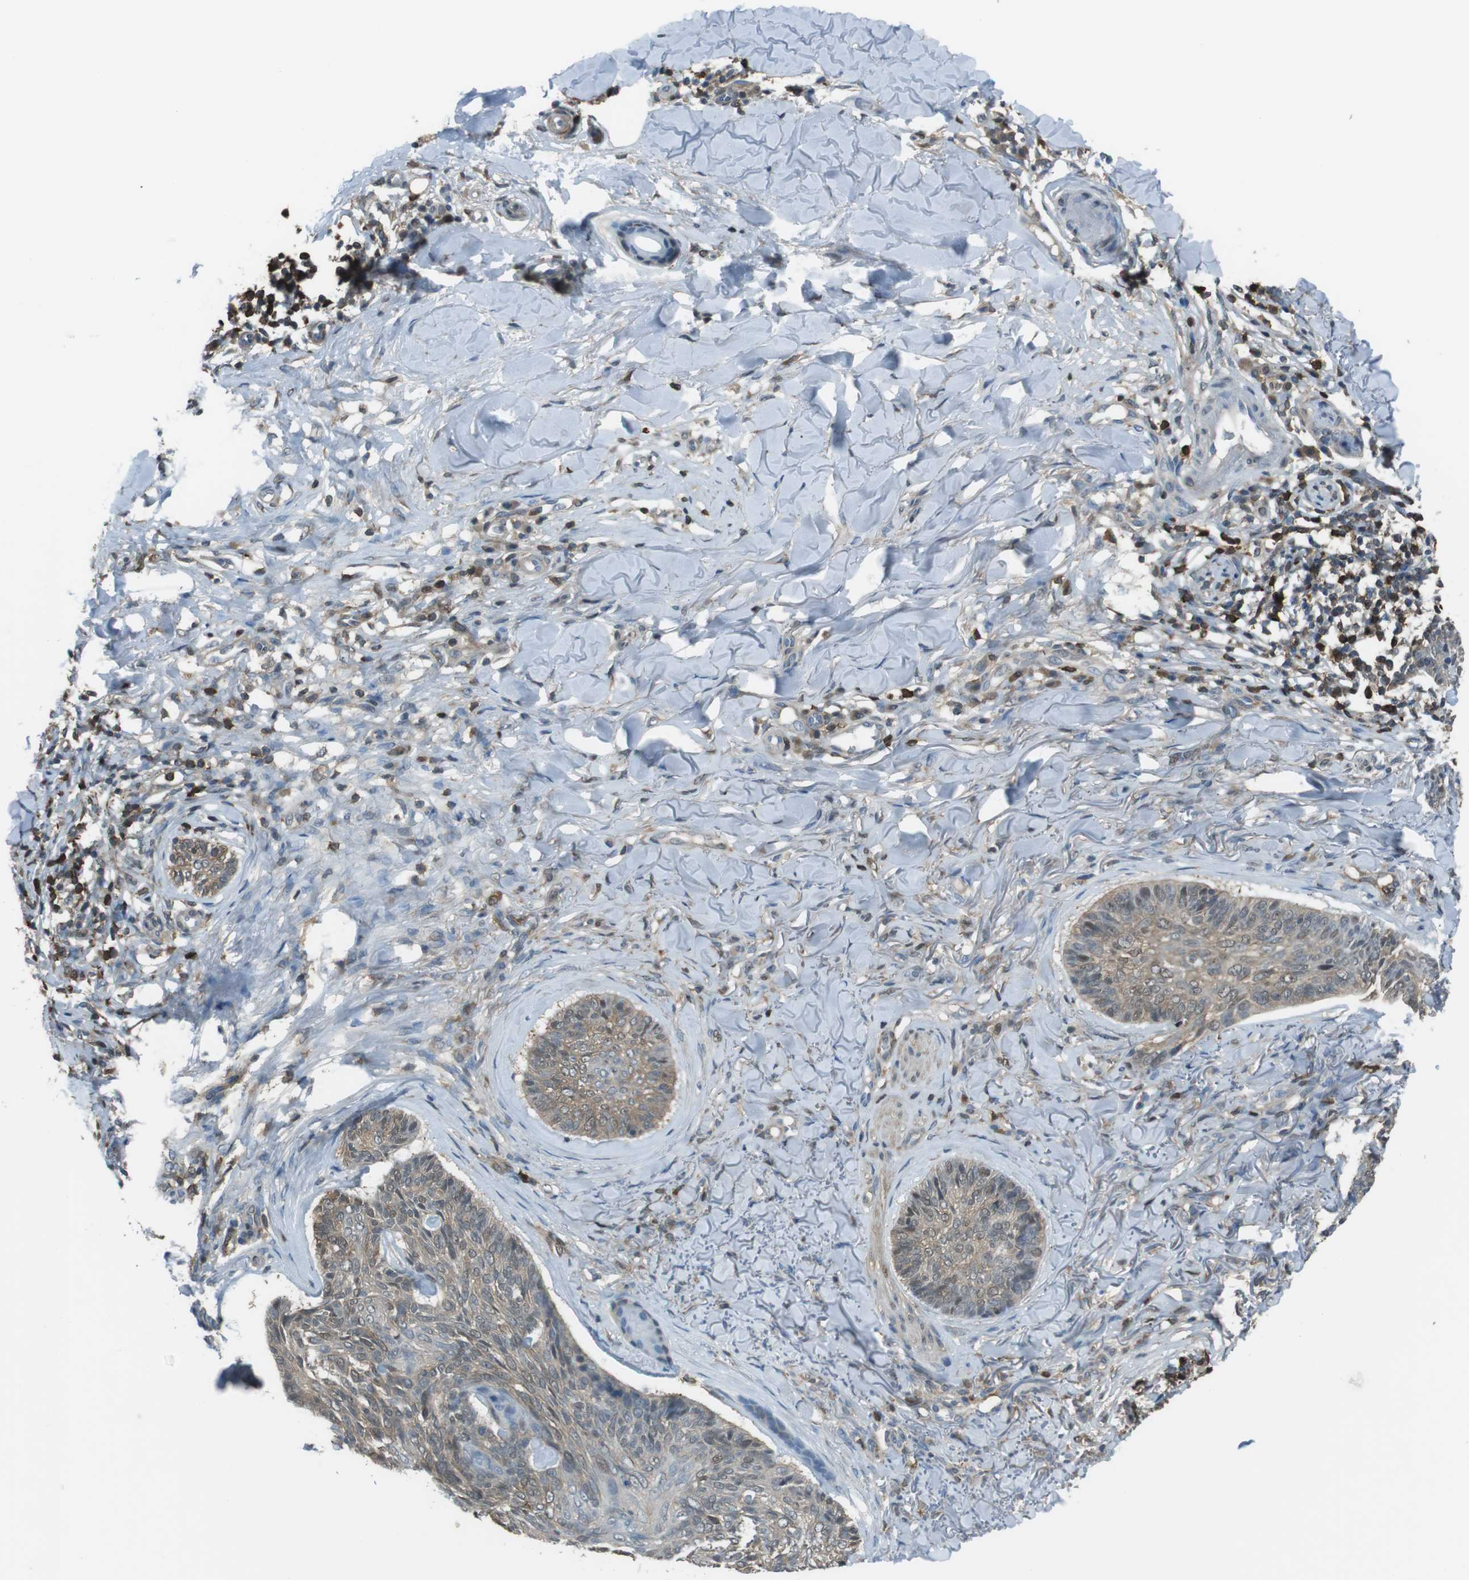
{"staining": {"intensity": "weak", "quantity": "25%-75%", "location": "cytoplasmic/membranous,nuclear"}, "tissue": "skin cancer", "cell_type": "Tumor cells", "image_type": "cancer", "snomed": [{"axis": "morphology", "description": "Basal cell carcinoma"}, {"axis": "topography", "description": "Skin"}], "caption": "Basal cell carcinoma (skin) stained with immunohistochemistry shows weak cytoplasmic/membranous and nuclear positivity in about 25%-75% of tumor cells. (Brightfield microscopy of DAB IHC at high magnification).", "gene": "TWSG1", "patient": {"sex": "male", "age": 43}}